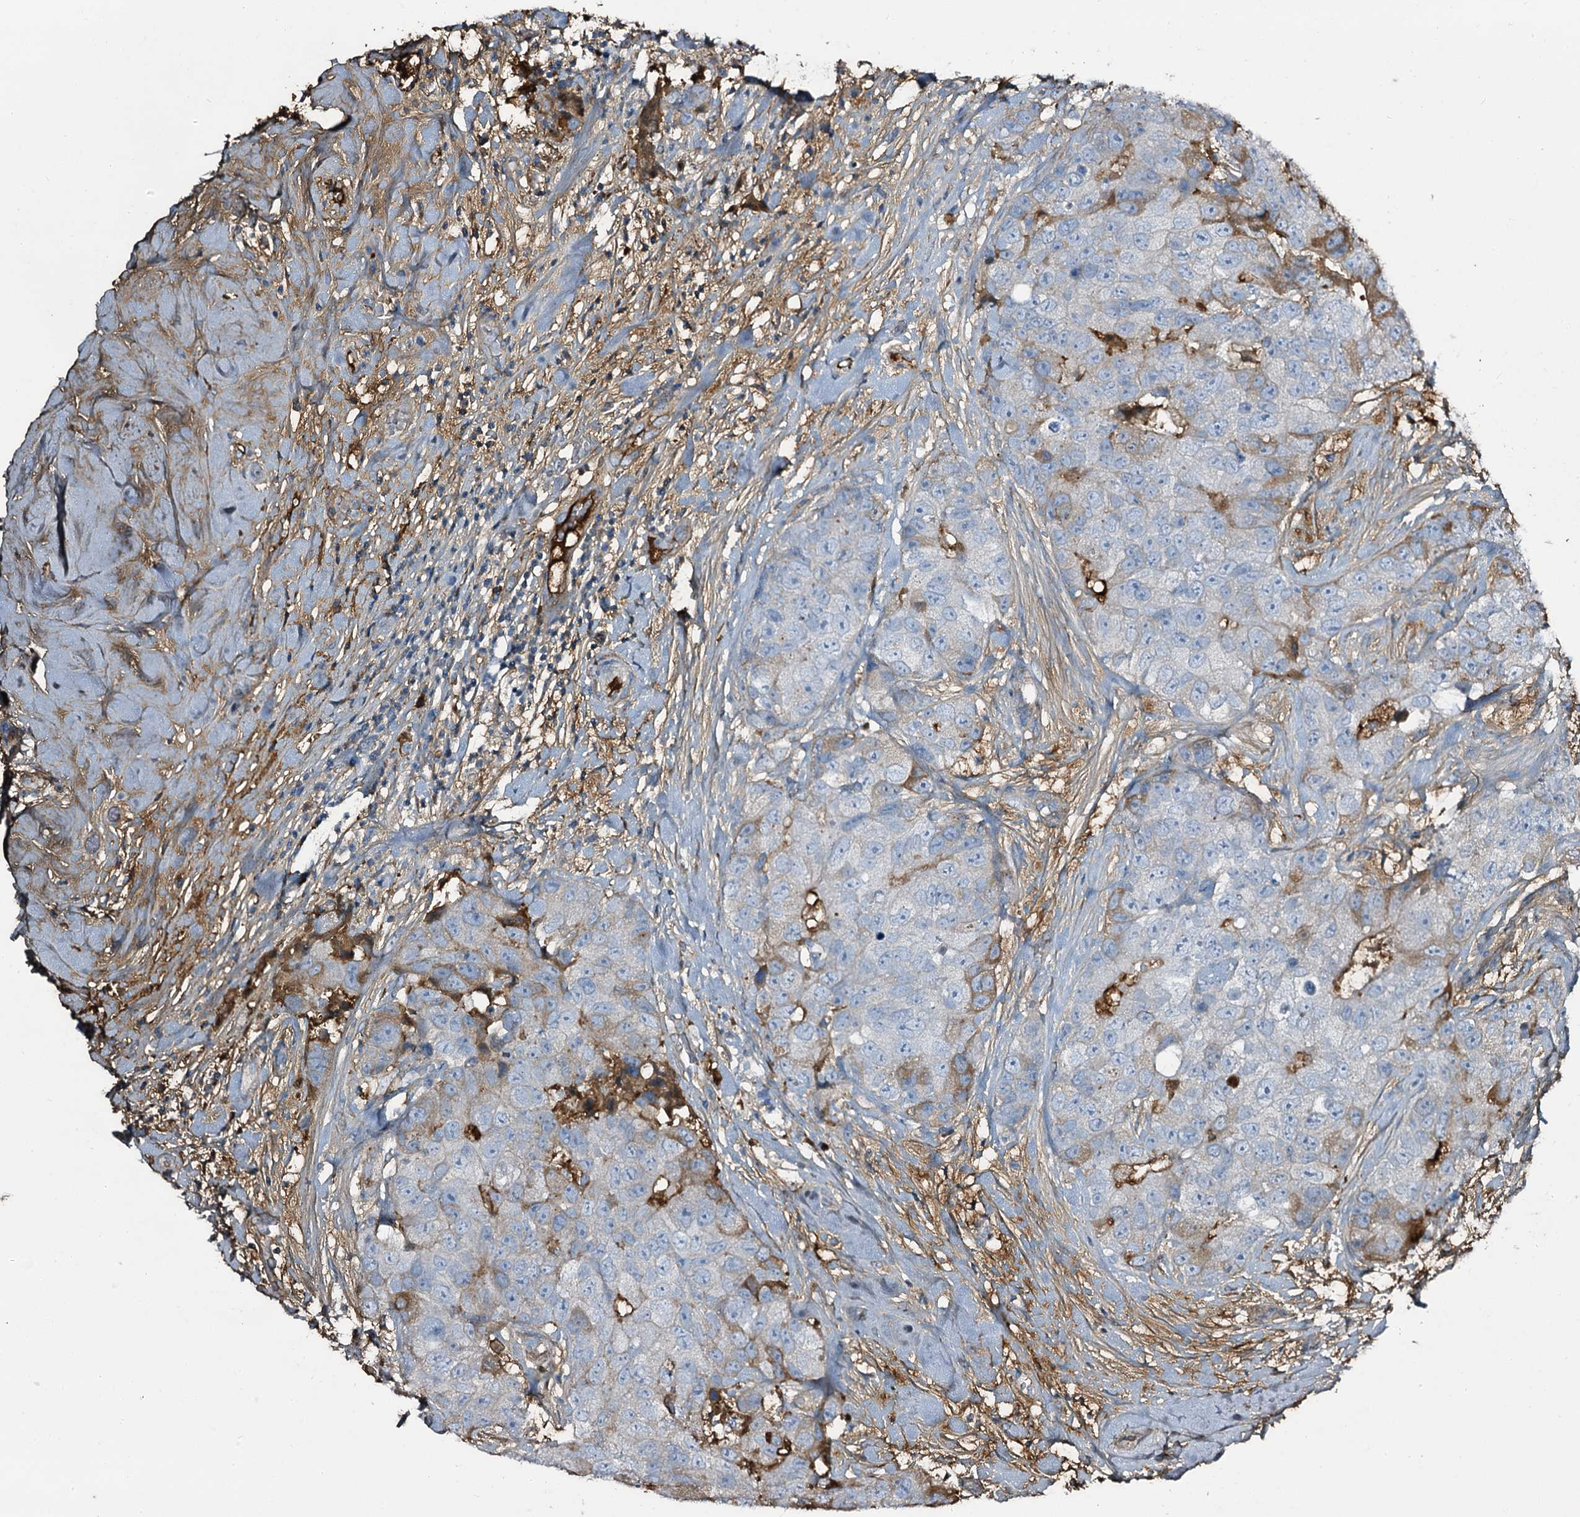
{"staining": {"intensity": "moderate", "quantity": "<25%", "location": "cytoplasmic/membranous"}, "tissue": "breast cancer", "cell_type": "Tumor cells", "image_type": "cancer", "snomed": [{"axis": "morphology", "description": "Duct carcinoma"}, {"axis": "topography", "description": "Breast"}], "caption": "Human breast cancer (invasive ductal carcinoma) stained with a protein marker demonstrates moderate staining in tumor cells.", "gene": "EDN1", "patient": {"sex": "female", "age": 62}}